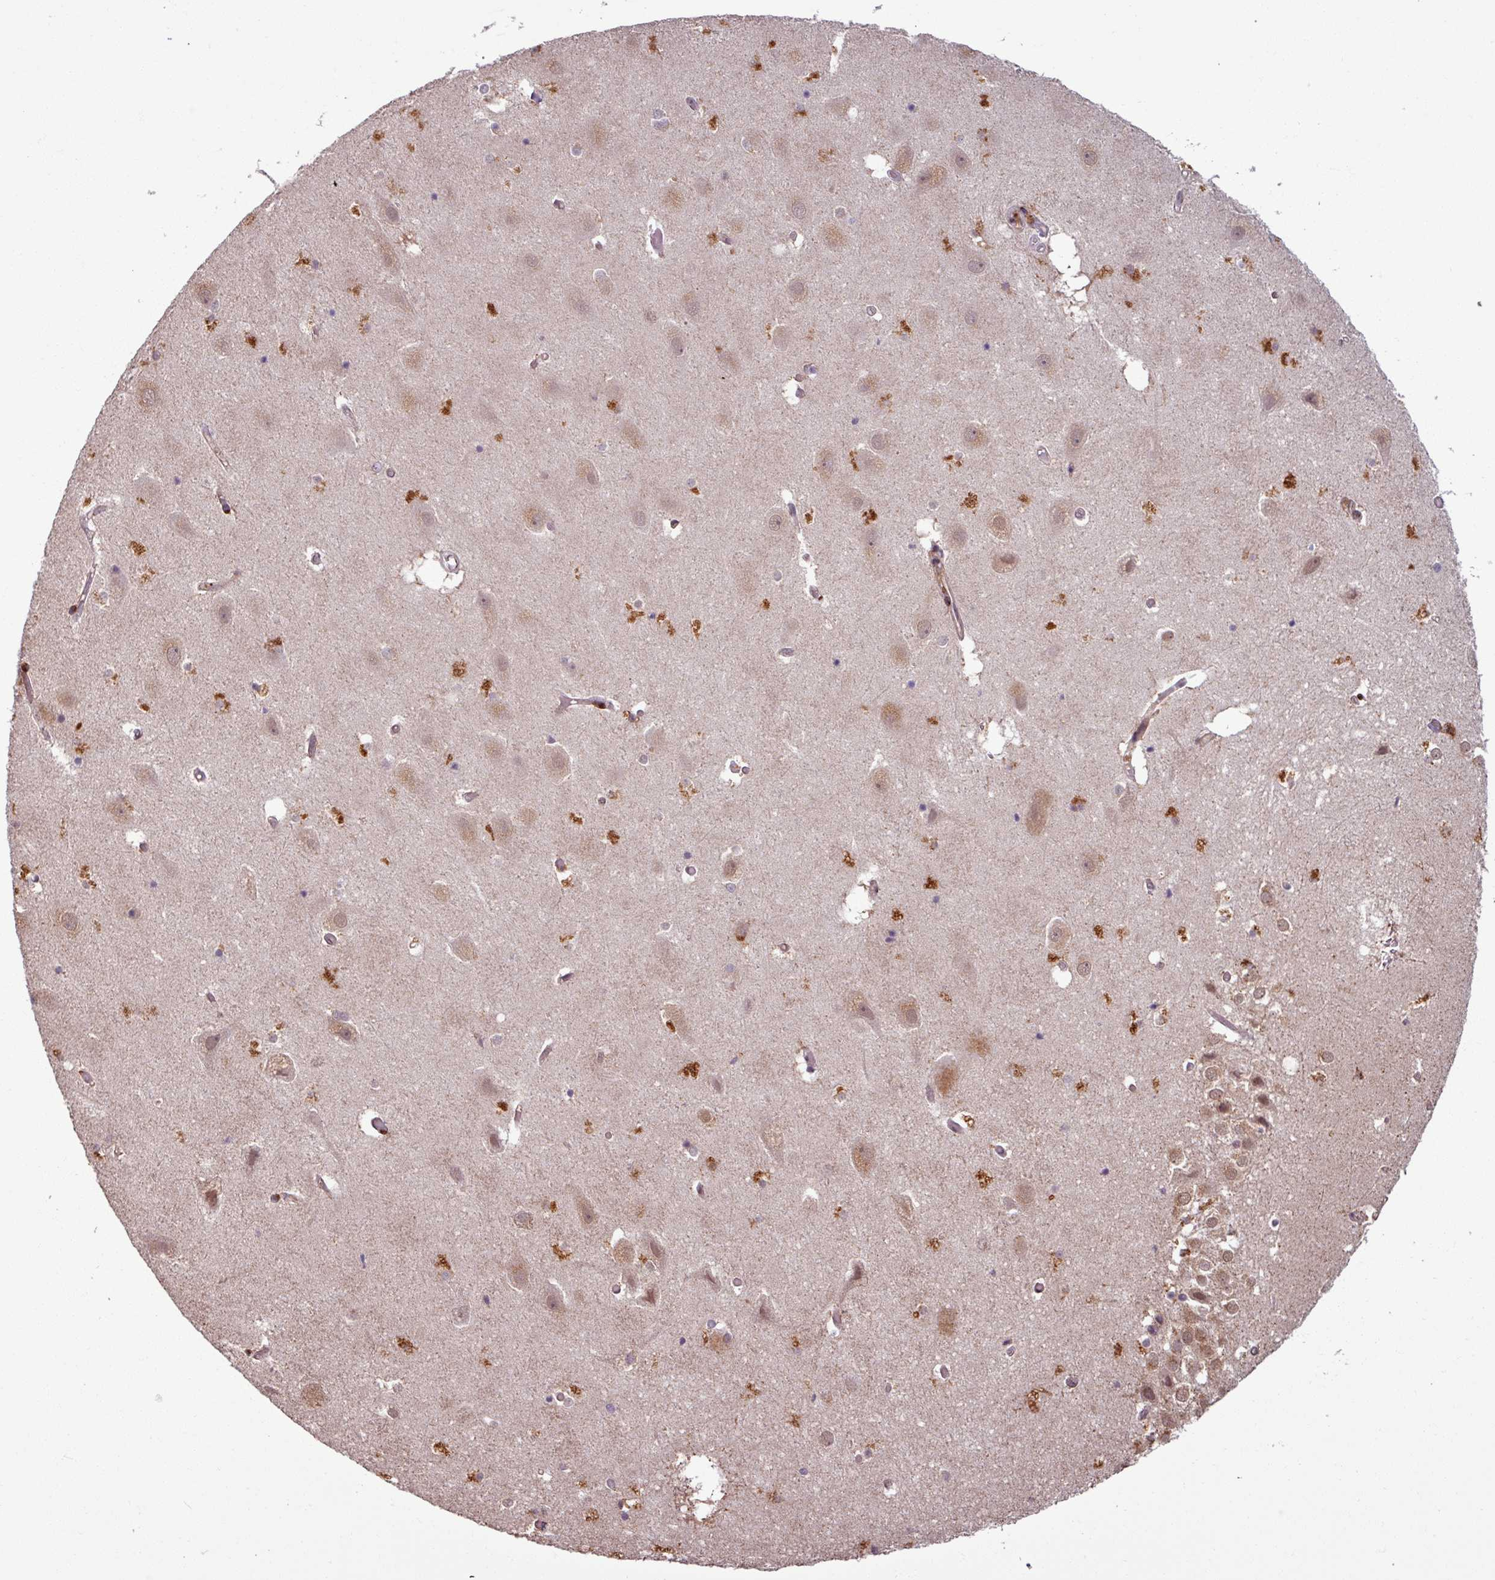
{"staining": {"intensity": "moderate", "quantity": "<25%", "location": "cytoplasmic/membranous"}, "tissue": "hippocampus", "cell_type": "Glial cells", "image_type": "normal", "snomed": [{"axis": "morphology", "description": "Normal tissue, NOS"}, {"axis": "topography", "description": "Hippocampus"}], "caption": "Benign hippocampus reveals moderate cytoplasmic/membranous expression in approximately <25% of glial cells The staining is performed using DAB brown chromogen to label protein expression. The nuclei are counter-stained blue using hematoxylin..", "gene": "OR6B1", "patient": {"sex": "female", "age": 52}}